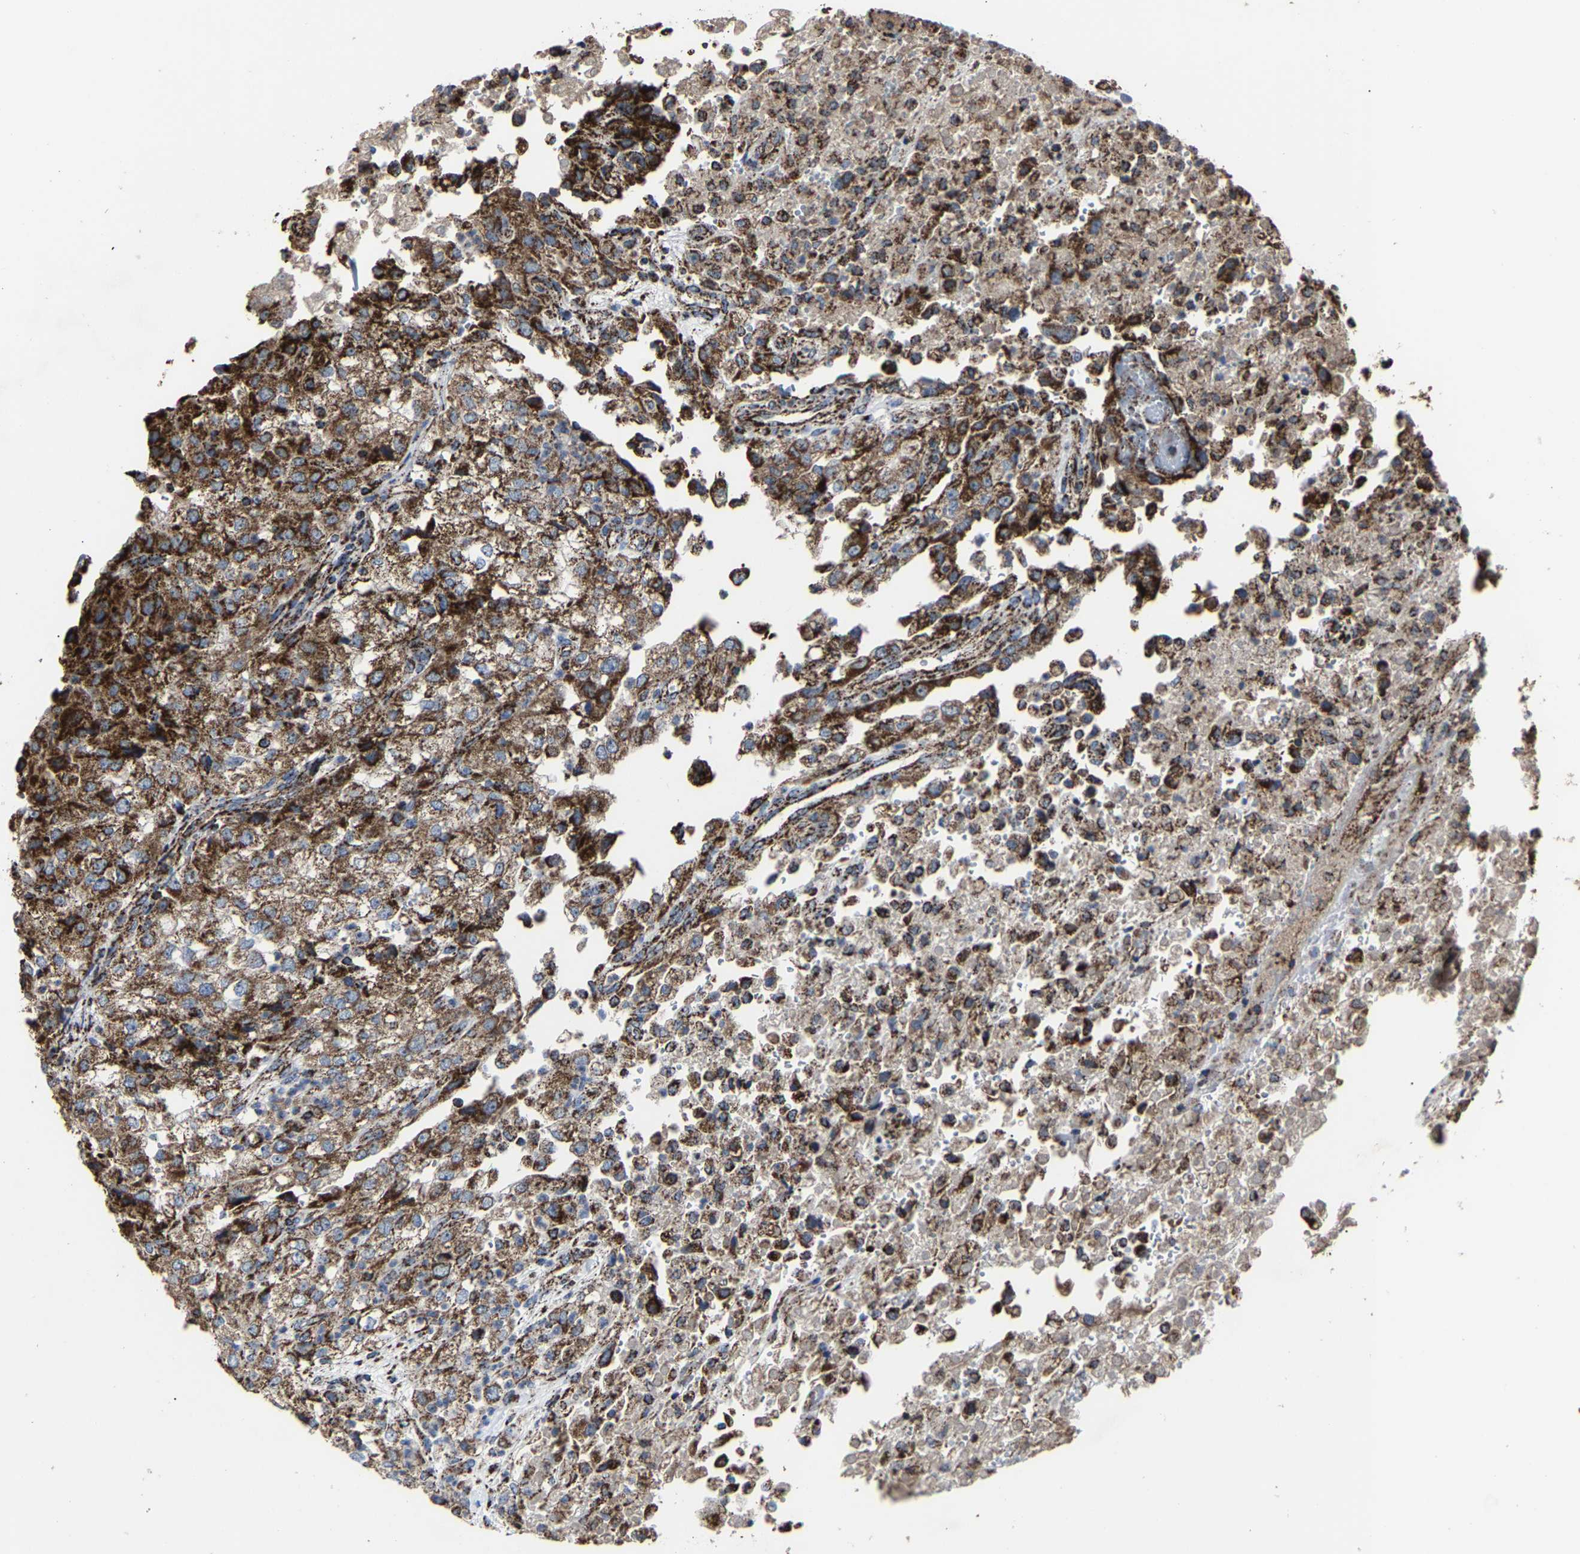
{"staining": {"intensity": "strong", "quantity": ">75%", "location": "cytoplasmic/membranous"}, "tissue": "renal cancer", "cell_type": "Tumor cells", "image_type": "cancer", "snomed": [{"axis": "morphology", "description": "Adenocarcinoma, NOS"}, {"axis": "topography", "description": "Kidney"}], "caption": "Protein staining of renal cancer (adenocarcinoma) tissue reveals strong cytoplasmic/membranous staining in about >75% of tumor cells.", "gene": "NDUFV3", "patient": {"sex": "female", "age": 54}}